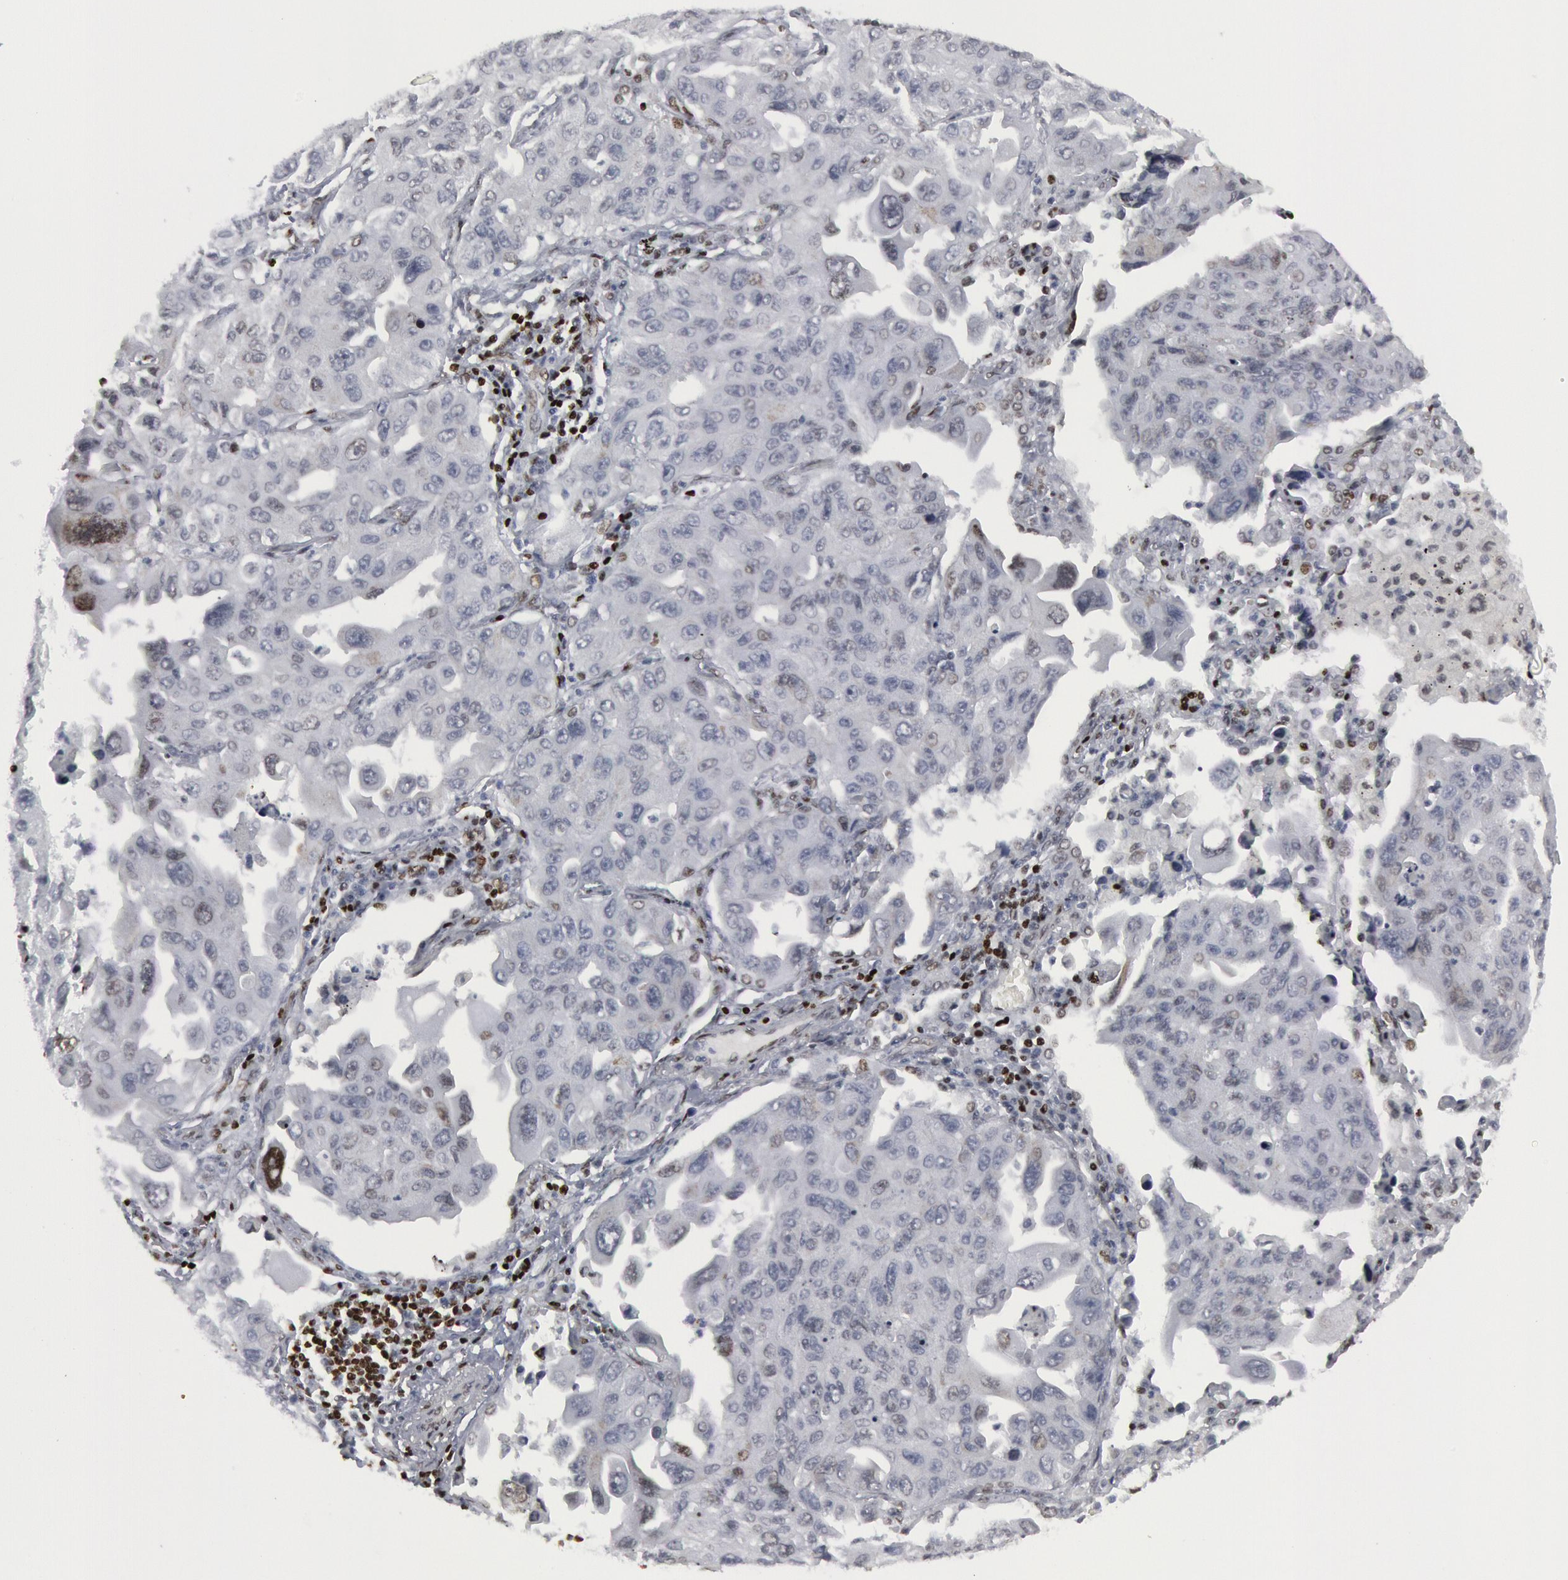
{"staining": {"intensity": "negative", "quantity": "none", "location": "none"}, "tissue": "lung cancer", "cell_type": "Tumor cells", "image_type": "cancer", "snomed": [{"axis": "morphology", "description": "Adenocarcinoma, NOS"}, {"axis": "topography", "description": "Lung"}], "caption": "Human lung adenocarcinoma stained for a protein using immunohistochemistry reveals no staining in tumor cells.", "gene": "MECP2", "patient": {"sex": "male", "age": 64}}